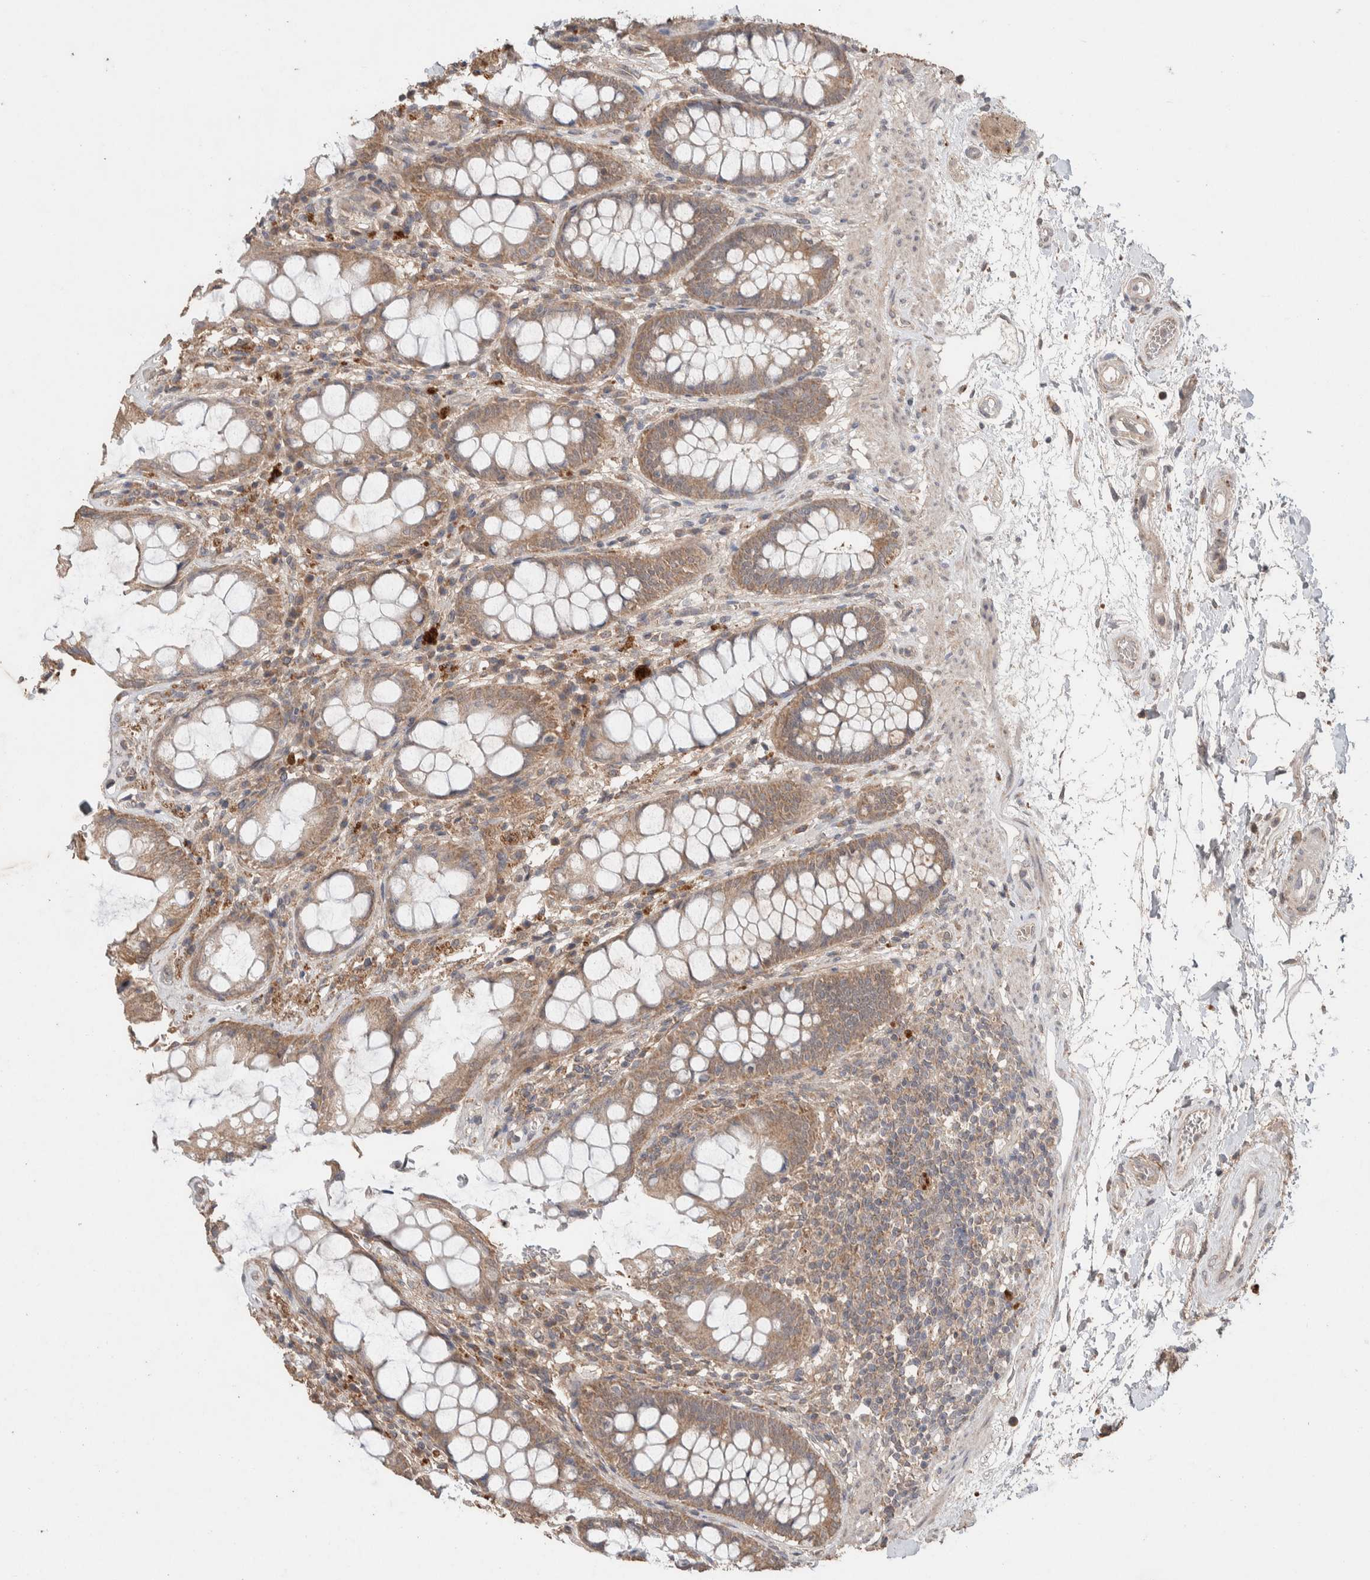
{"staining": {"intensity": "weak", "quantity": ">75%", "location": "cytoplasmic/membranous"}, "tissue": "rectum", "cell_type": "Glandular cells", "image_type": "normal", "snomed": [{"axis": "morphology", "description": "Normal tissue, NOS"}, {"axis": "topography", "description": "Rectum"}], "caption": "Weak cytoplasmic/membranous staining for a protein is appreciated in about >75% of glandular cells of normal rectum using immunohistochemistry (IHC).", "gene": "KCNJ5", "patient": {"sex": "male", "age": 64}}